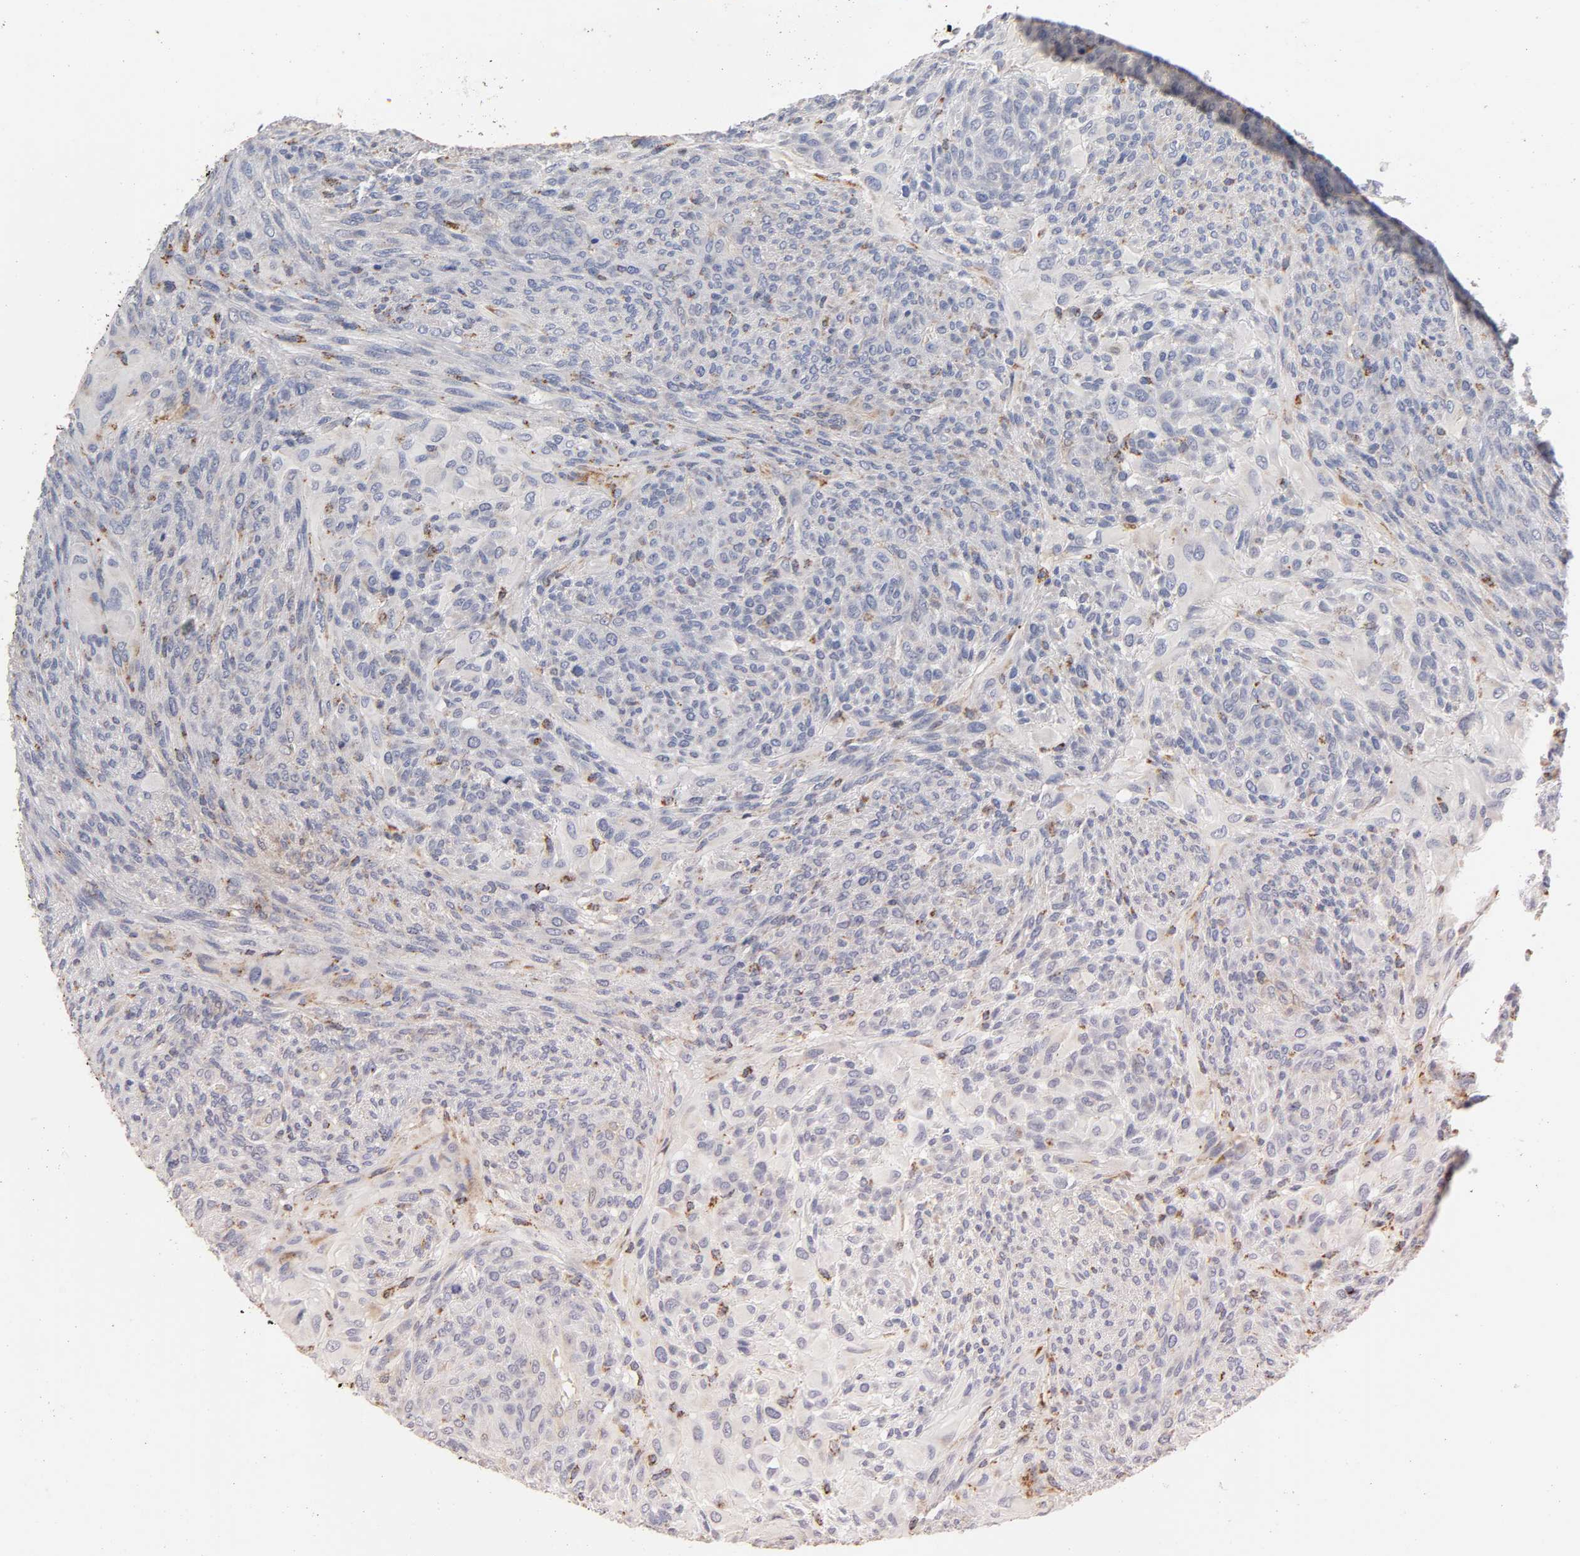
{"staining": {"intensity": "moderate", "quantity": "<25%", "location": "cytoplasmic/membranous"}, "tissue": "glioma", "cell_type": "Tumor cells", "image_type": "cancer", "snomed": [{"axis": "morphology", "description": "Glioma, malignant, High grade"}, {"axis": "topography", "description": "Cerebral cortex"}], "caption": "Immunohistochemical staining of human high-grade glioma (malignant) reveals moderate cytoplasmic/membranous protein expression in approximately <25% of tumor cells.", "gene": "ISG15", "patient": {"sex": "female", "age": 55}}